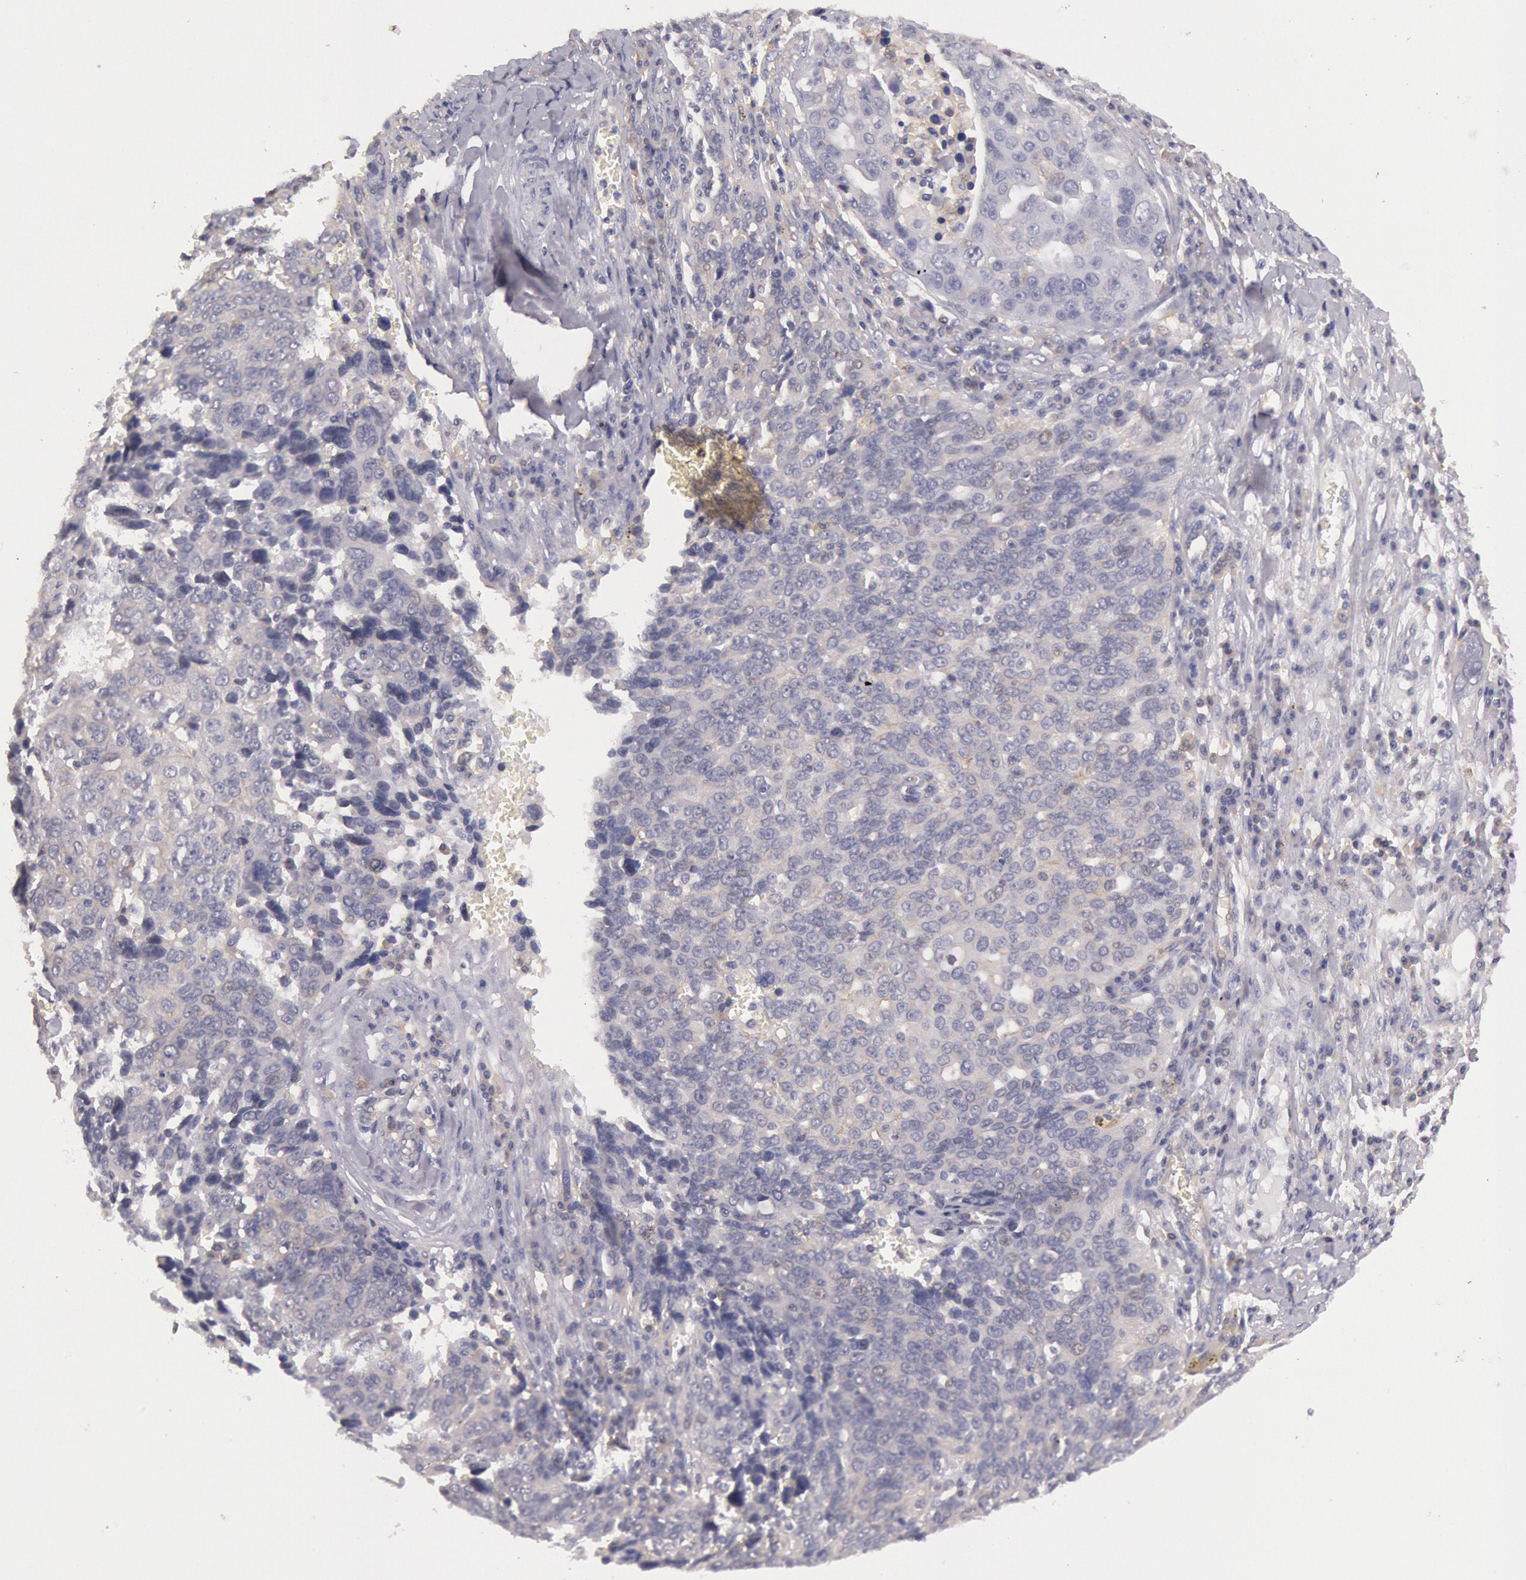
{"staining": {"intensity": "negative", "quantity": "none", "location": "none"}, "tissue": "ovarian cancer", "cell_type": "Tumor cells", "image_type": "cancer", "snomed": [{"axis": "morphology", "description": "Carcinoma, endometroid"}, {"axis": "topography", "description": "Ovary"}], "caption": "There is no significant staining in tumor cells of endometroid carcinoma (ovarian).", "gene": "MYO5A", "patient": {"sex": "female", "age": 75}}